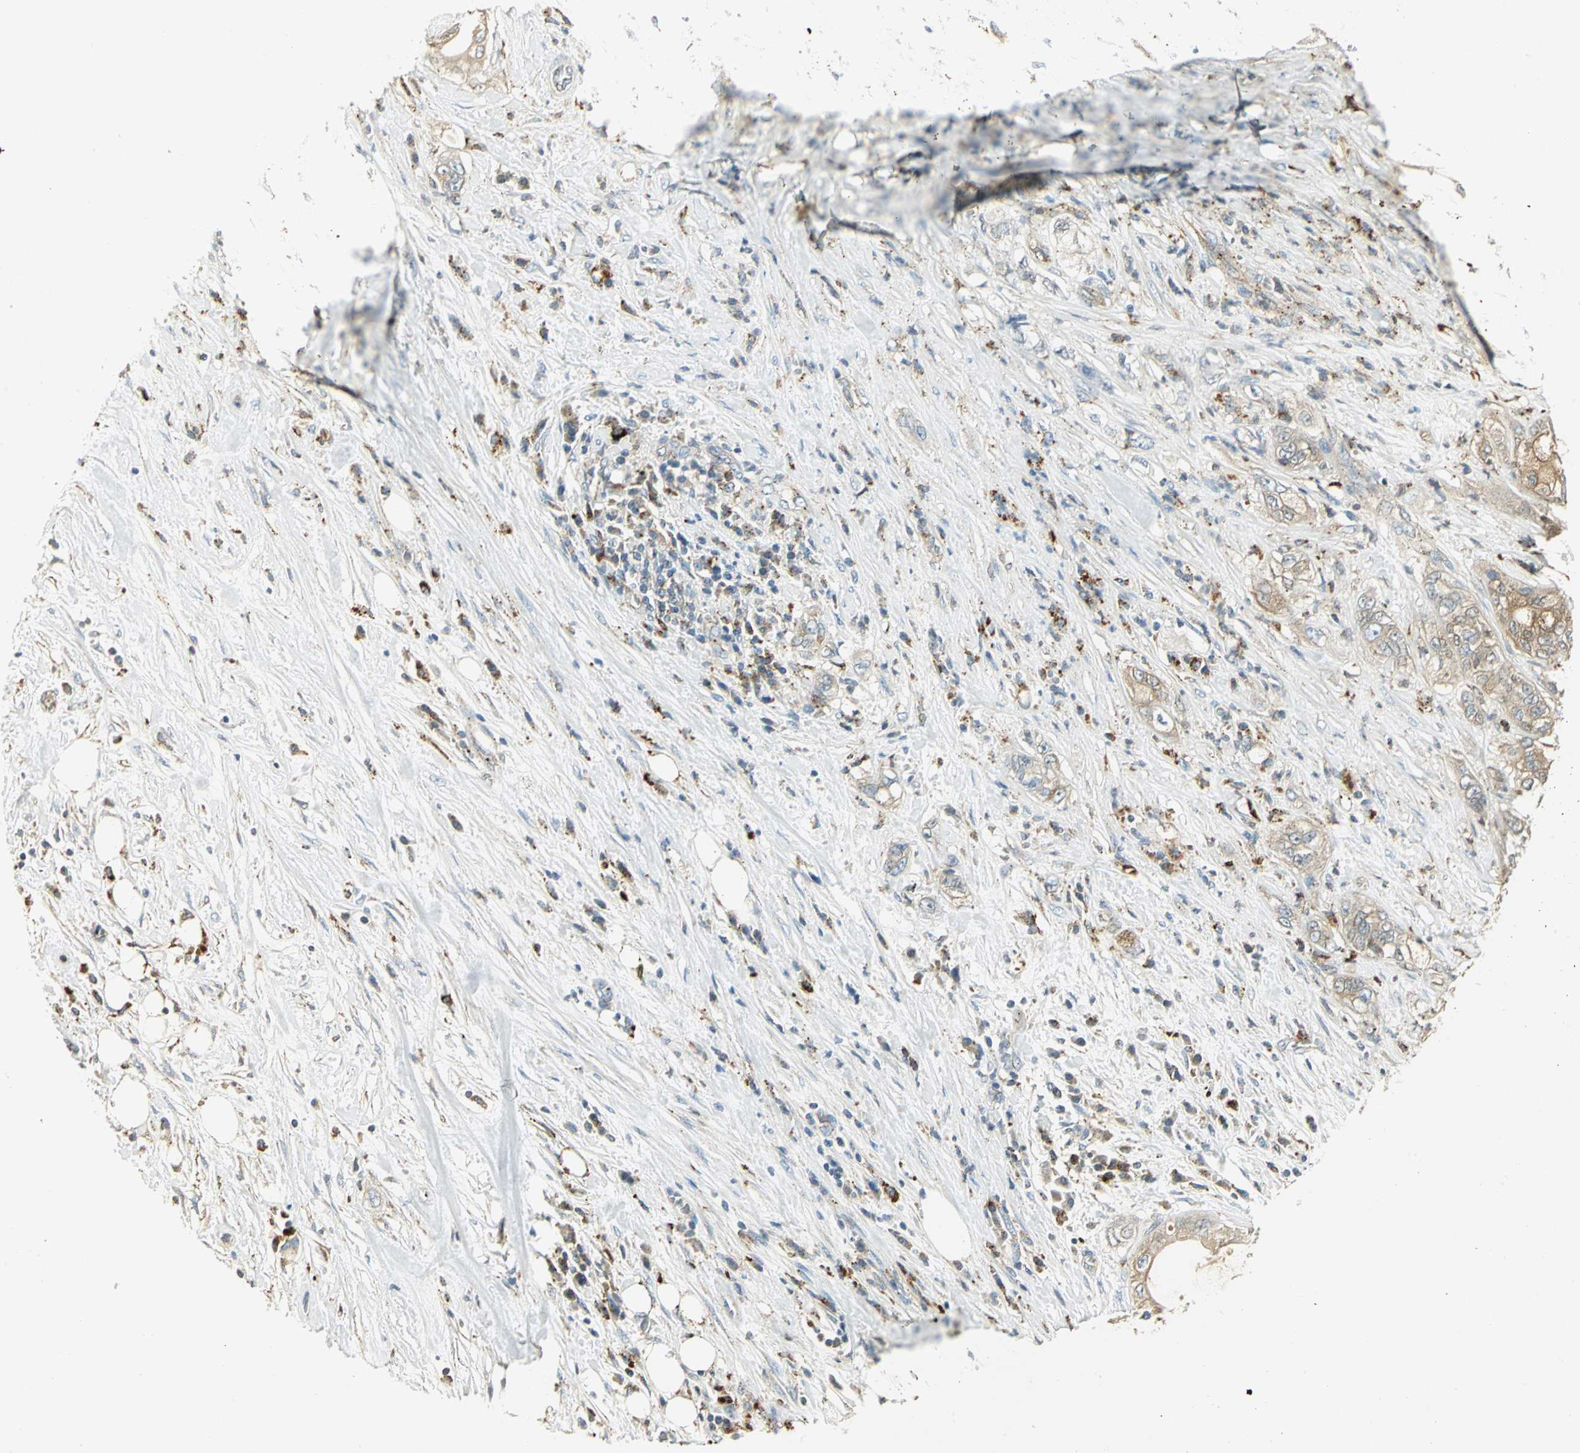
{"staining": {"intensity": "moderate", "quantity": ">75%", "location": "cytoplasmic/membranous"}, "tissue": "pancreatic cancer", "cell_type": "Tumor cells", "image_type": "cancer", "snomed": [{"axis": "morphology", "description": "Adenocarcinoma, NOS"}, {"axis": "topography", "description": "Pancreas"}], "caption": "The immunohistochemical stain labels moderate cytoplasmic/membranous staining in tumor cells of pancreatic adenocarcinoma tissue.", "gene": "ARSA", "patient": {"sex": "male", "age": 70}}